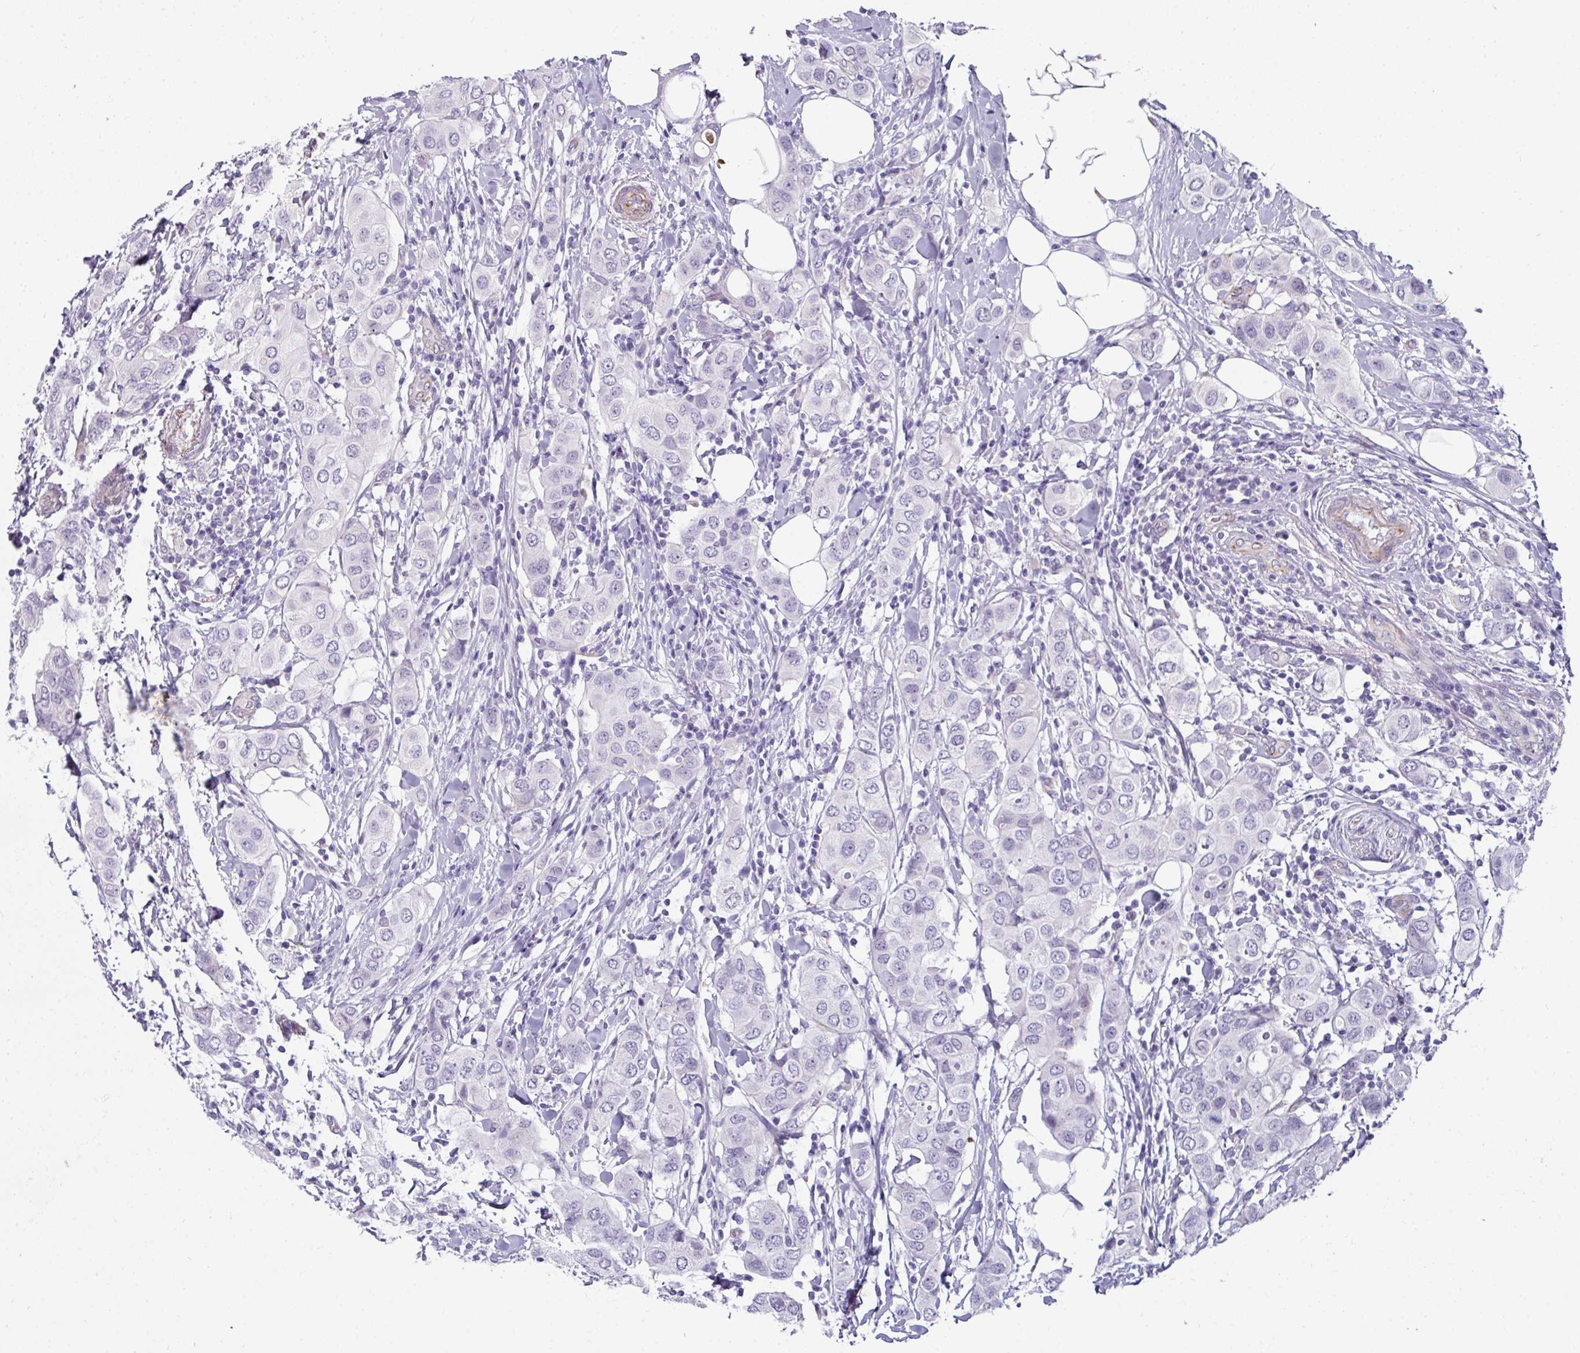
{"staining": {"intensity": "negative", "quantity": "none", "location": "none"}, "tissue": "breast cancer", "cell_type": "Tumor cells", "image_type": "cancer", "snomed": [{"axis": "morphology", "description": "Lobular carcinoma"}, {"axis": "topography", "description": "Breast"}], "caption": "Tumor cells are negative for brown protein staining in lobular carcinoma (breast). Nuclei are stained in blue.", "gene": "EYA3", "patient": {"sex": "female", "age": 51}}